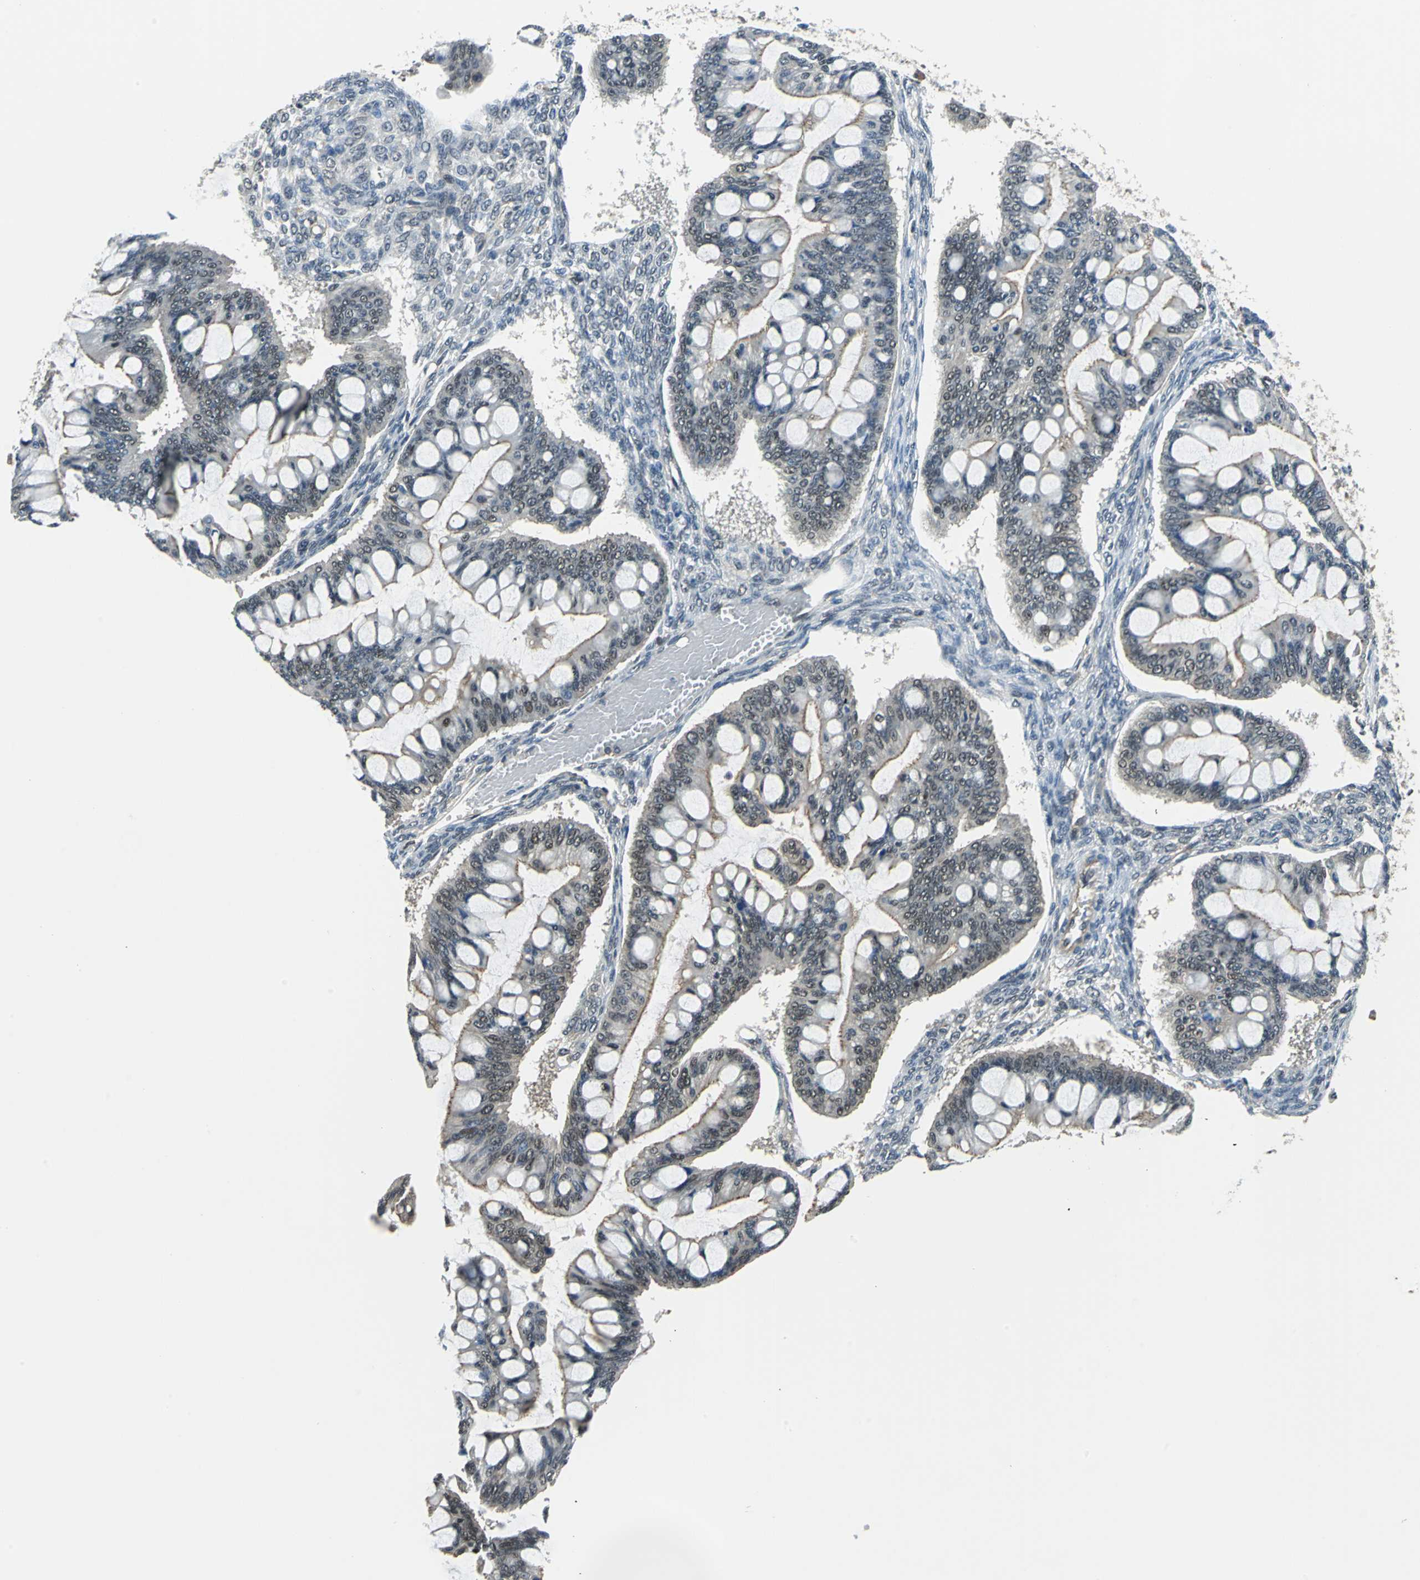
{"staining": {"intensity": "weak", "quantity": "25%-75%", "location": "cytoplasmic/membranous,nuclear"}, "tissue": "ovarian cancer", "cell_type": "Tumor cells", "image_type": "cancer", "snomed": [{"axis": "morphology", "description": "Cystadenocarcinoma, mucinous, NOS"}, {"axis": "topography", "description": "Ovary"}], "caption": "Tumor cells exhibit low levels of weak cytoplasmic/membranous and nuclear positivity in about 25%-75% of cells in ovarian cancer.", "gene": "ARPC3", "patient": {"sex": "female", "age": 73}}